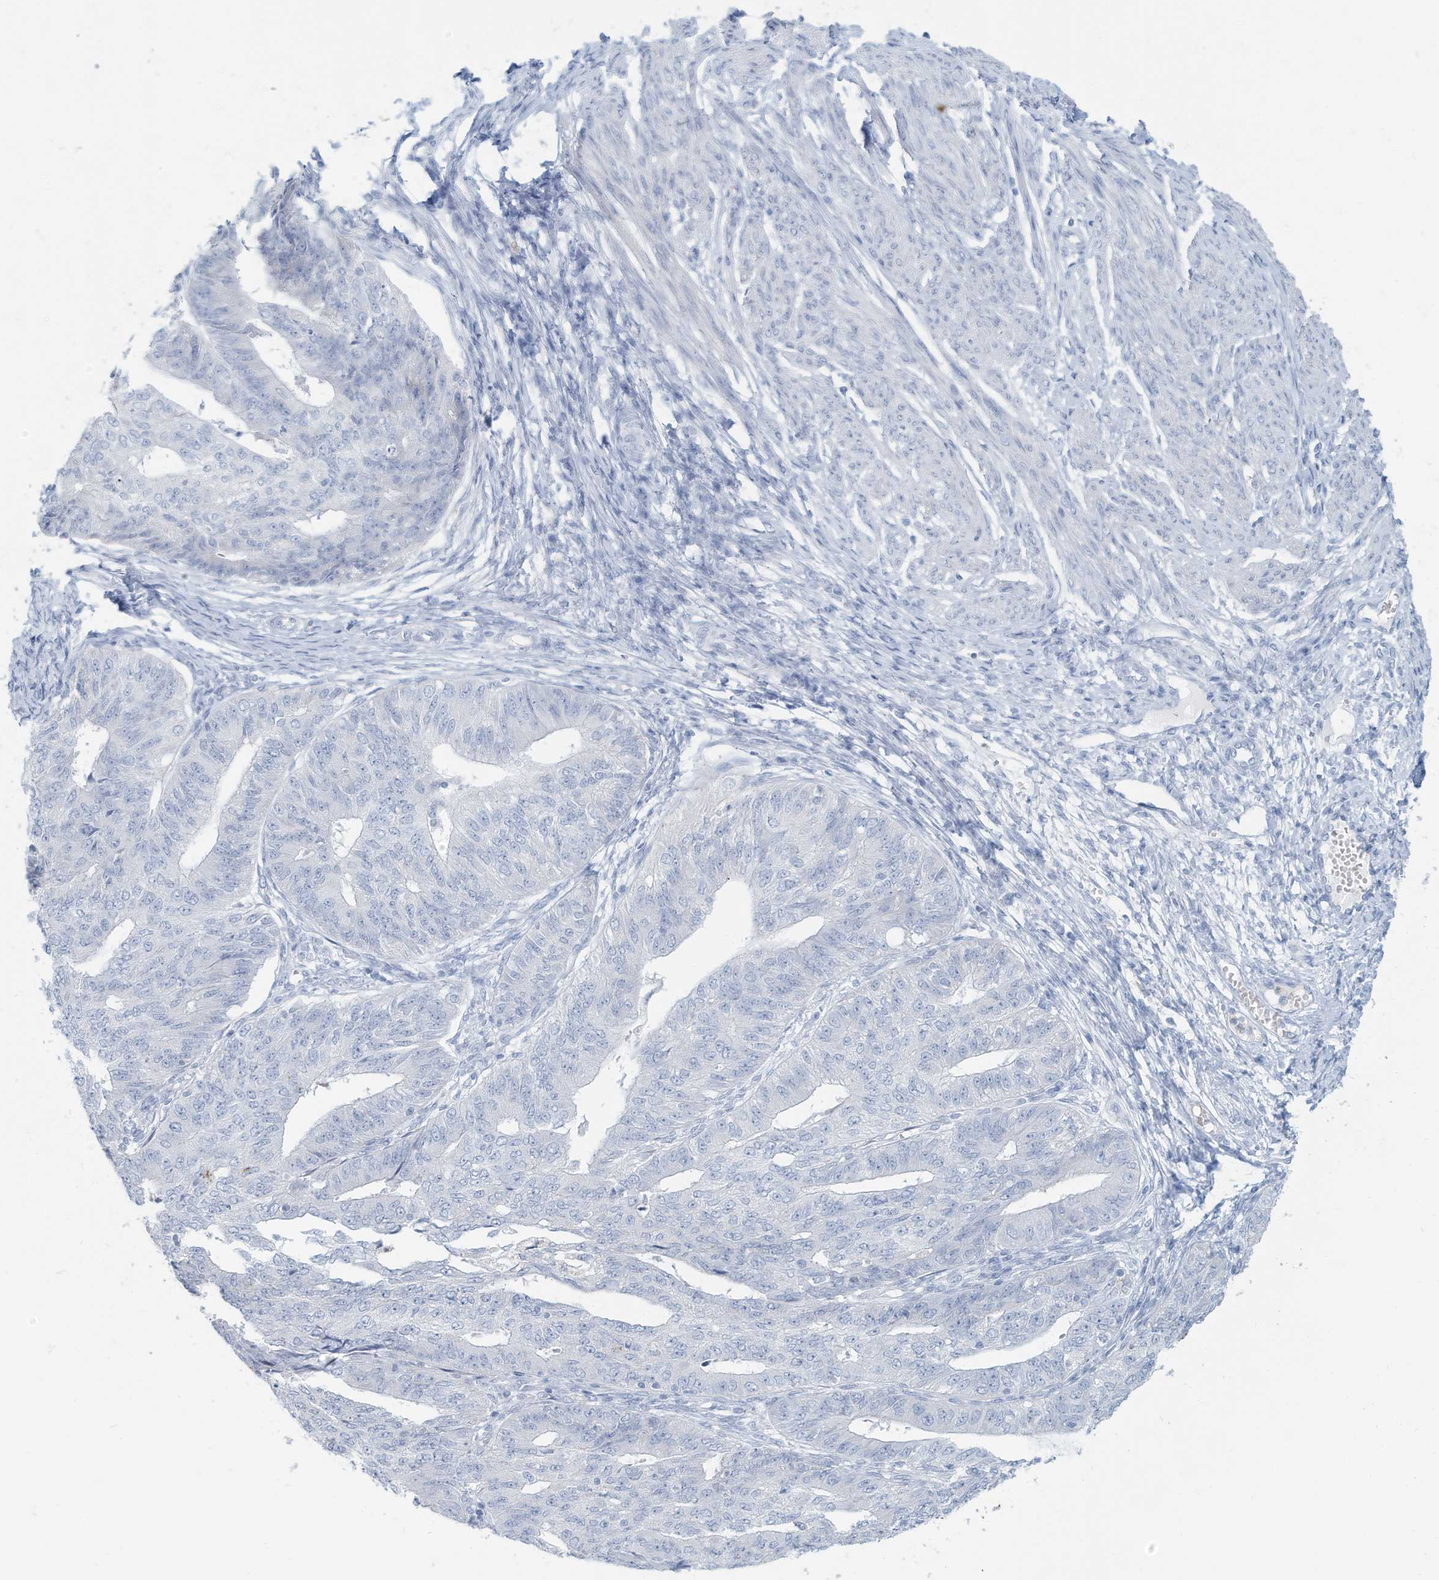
{"staining": {"intensity": "negative", "quantity": "none", "location": "none"}, "tissue": "endometrial cancer", "cell_type": "Tumor cells", "image_type": "cancer", "snomed": [{"axis": "morphology", "description": "Adenocarcinoma, NOS"}, {"axis": "topography", "description": "Endometrium"}], "caption": "Endometrial adenocarcinoma was stained to show a protein in brown. There is no significant expression in tumor cells. (Stains: DAB (3,3'-diaminobenzidine) immunohistochemistry (IHC) with hematoxylin counter stain, Microscopy: brightfield microscopy at high magnification).", "gene": "ERI2", "patient": {"sex": "female", "age": 32}}